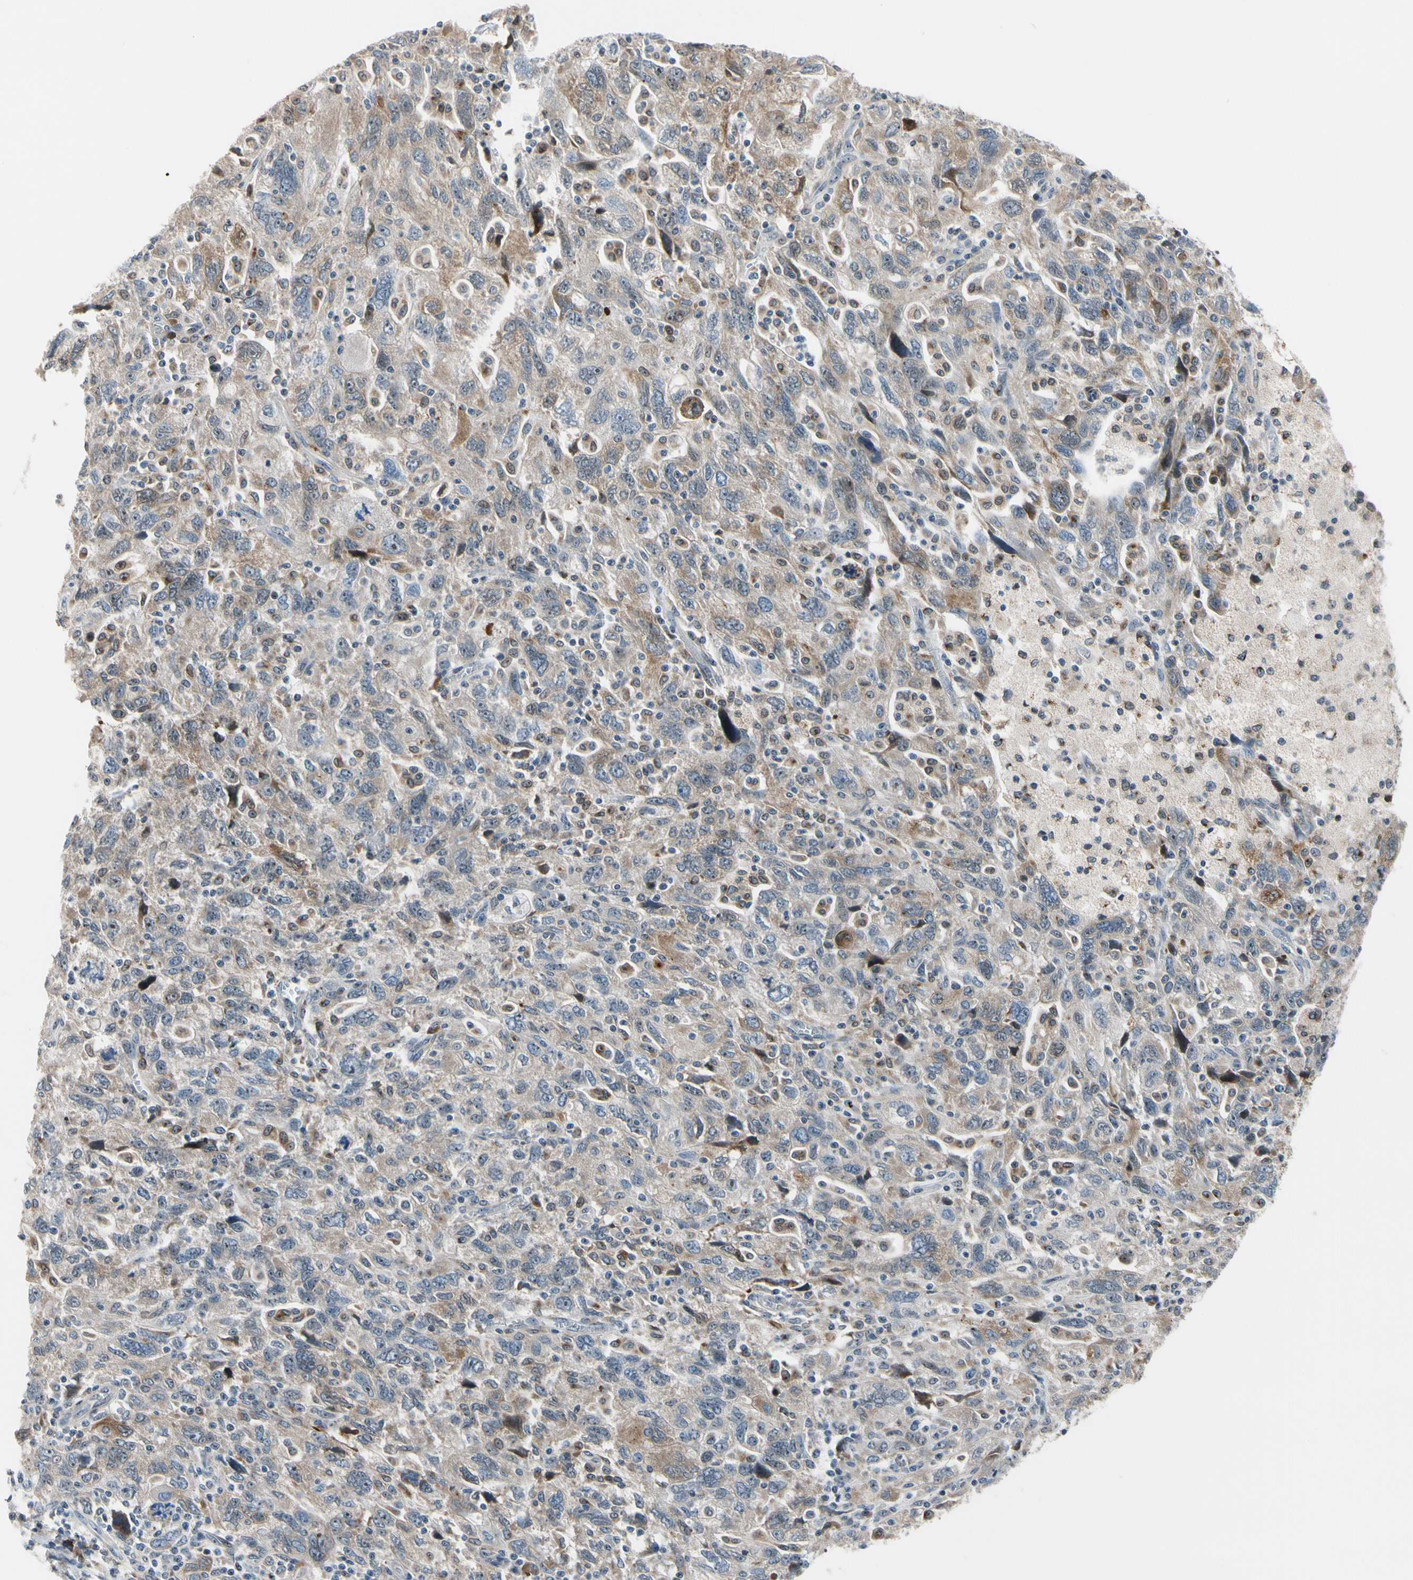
{"staining": {"intensity": "weak", "quantity": ">75%", "location": "cytoplasmic/membranous"}, "tissue": "ovarian cancer", "cell_type": "Tumor cells", "image_type": "cancer", "snomed": [{"axis": "morphology", "description": "Carcinoma, NOS"}, {"axis": "morphology", "description": "Cystadenocarcinoma, serous, NOS"}, {"axis": "topography", "description": "Ovary"}], "caption": "Brown immunohistochemical staining in human carcinoma (ovarian) shows weak cytoplasmic/membranous positivity in about >75% of tumor cells.", "gene": "TMED7", "patient": {"sex": "female", "age": 69}}